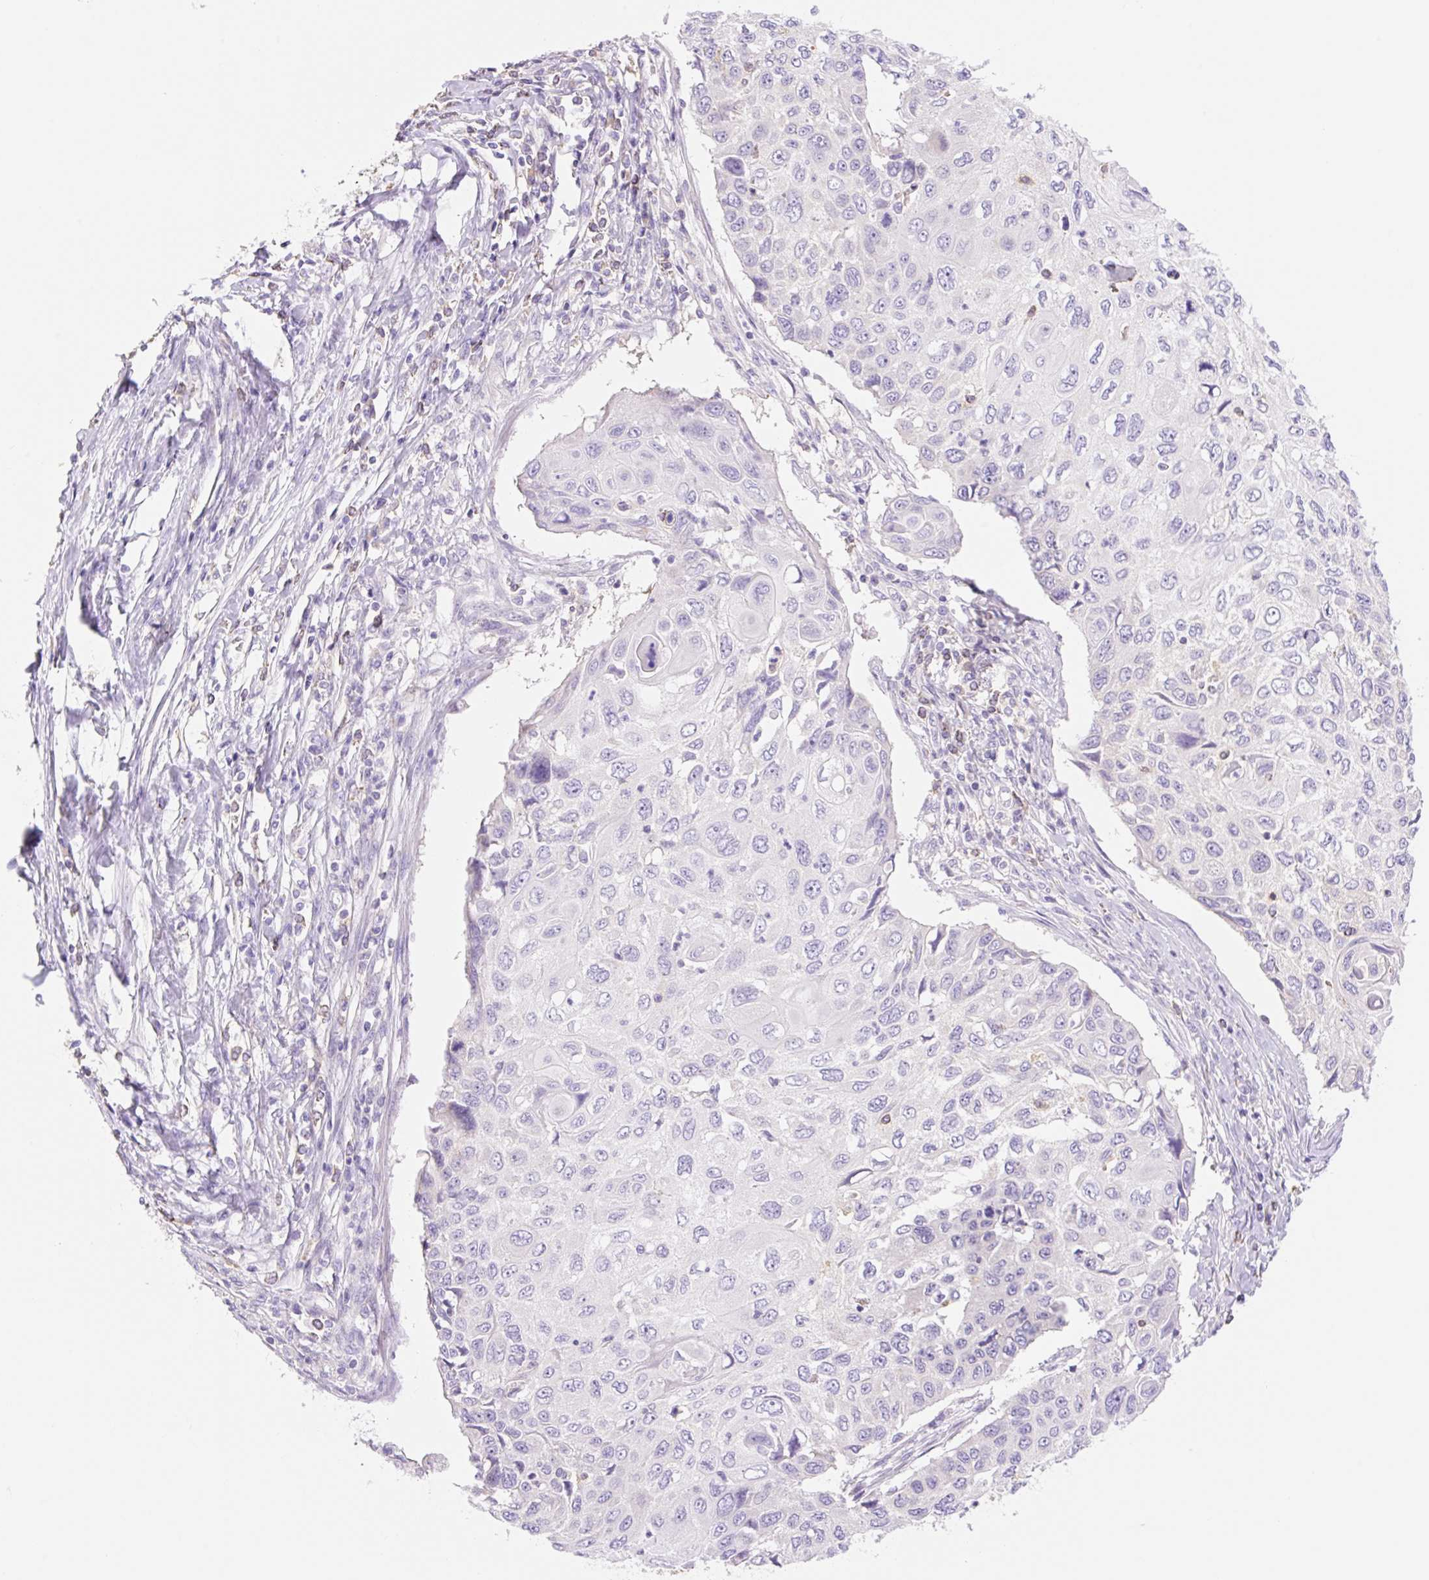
{"staining": {"intensity": "negative", "quantity": "none", "location": "none"}, "tissue": "cervical cancer", "cell_type": "Tumor cells", "image_type": "cancer", "snomed": [{"axis": "morphology", "description": "Squamous cell carcinoma, NOS"}, {"axis": "topography", "description": "Cervix"}], "caption": "Immunohistochemical staining of human cervical cancer demonstrates no significant staining in tumor cells.", "gene": "DENND5A", "patient": {"sex": "female", "age": 70}}